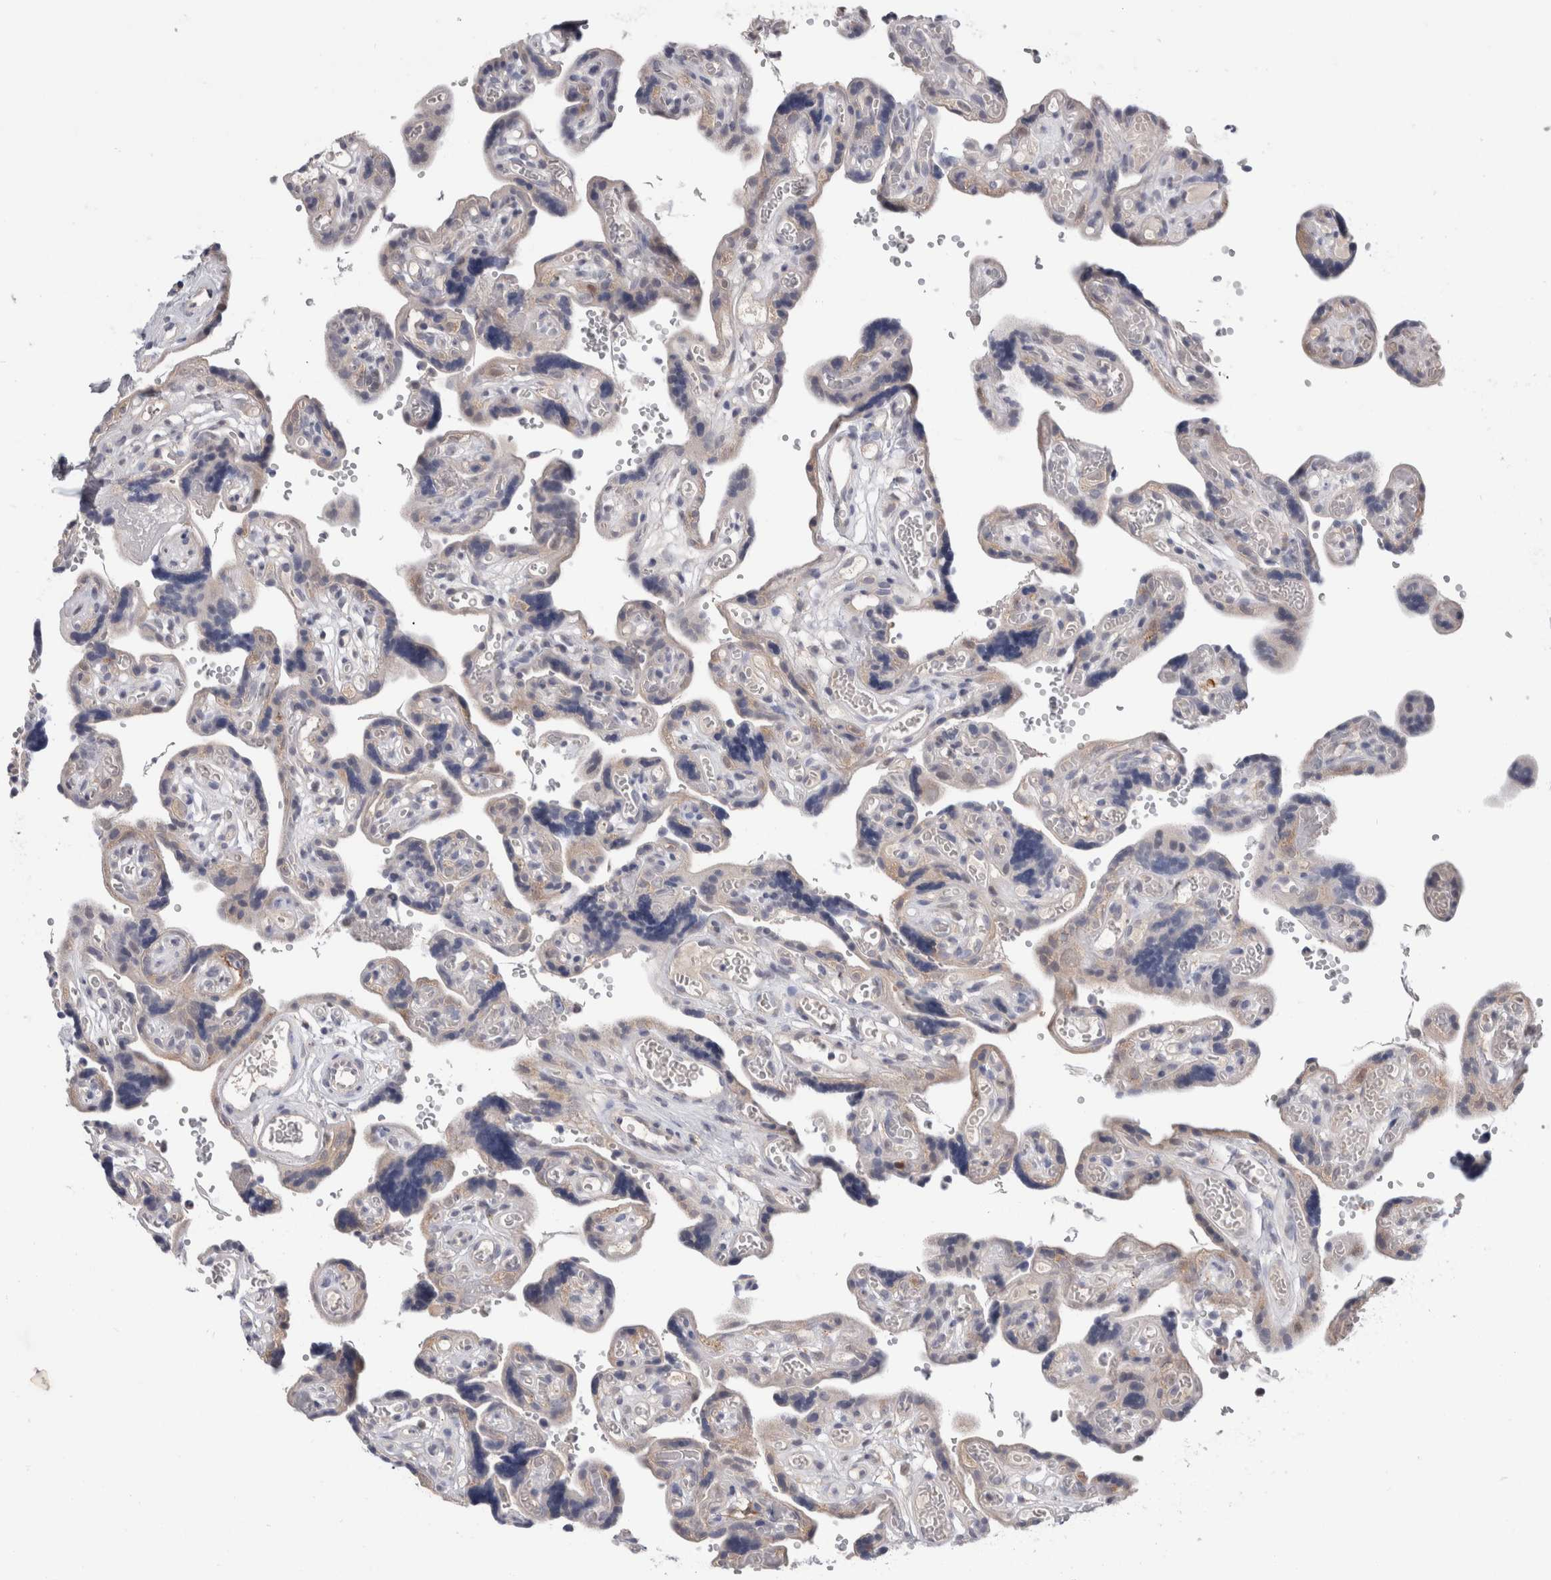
{"staining": {"intensity": "moderate", "quantity": ">75%", "location": "cytoplasmic/membranous,nuclear"}, "tissue": "placenta", "cell_type": "Decidual cells", "image_type": "normal", "snomed": [{"axis": "morphology", "description": "Normal tissue, NOS"}, {"axis": "topography", "description": "Placenta"}], "caption": "A histopathology image showing moderate cytoplasmic/membranous,nuclear positivity in about >75% of decidual cells in normal placenta, as visualized by brown immunohistochemical staining.", "gene": "MRPL37", "patient": {"sex": "female", "age": 30}}